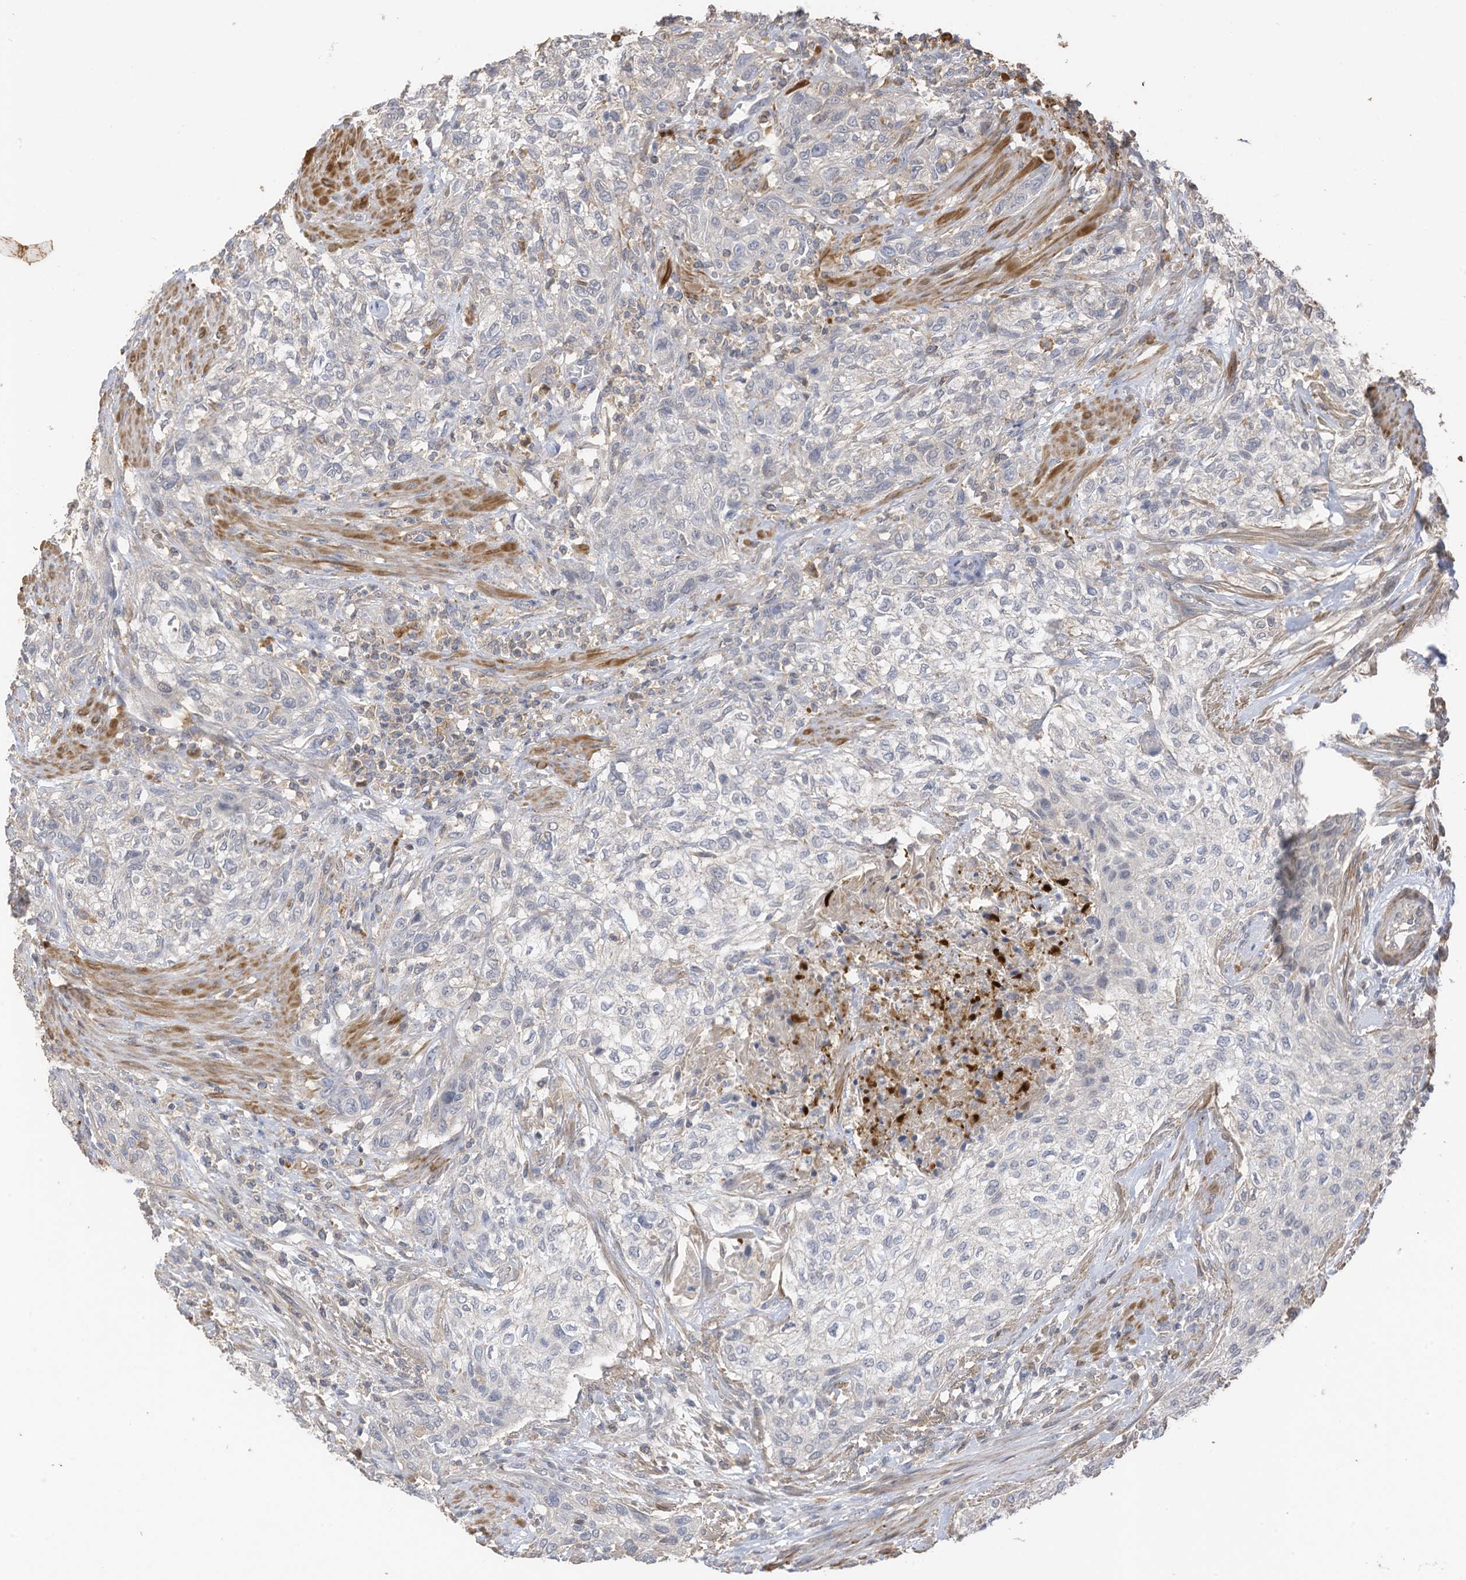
{"staining": {"intensity": "negative", "quantity": "none", "location": "none"}, "tissue": "urothelial cancer", "cell_type": "Tumor cells", "image_type": "cancer", "snomed": [{"axis": "morphology", "description": "Urothelial carcinoma, High grade"}, {"axis": "topography", "description": "Urinary bladder"}], "caption": "Histopathology image shows no significant protein staining in tumor cells of high-grade urothelial carcinoma.", "gene": "SLFN14", "patient": {"sex": "male", "age": 35}}